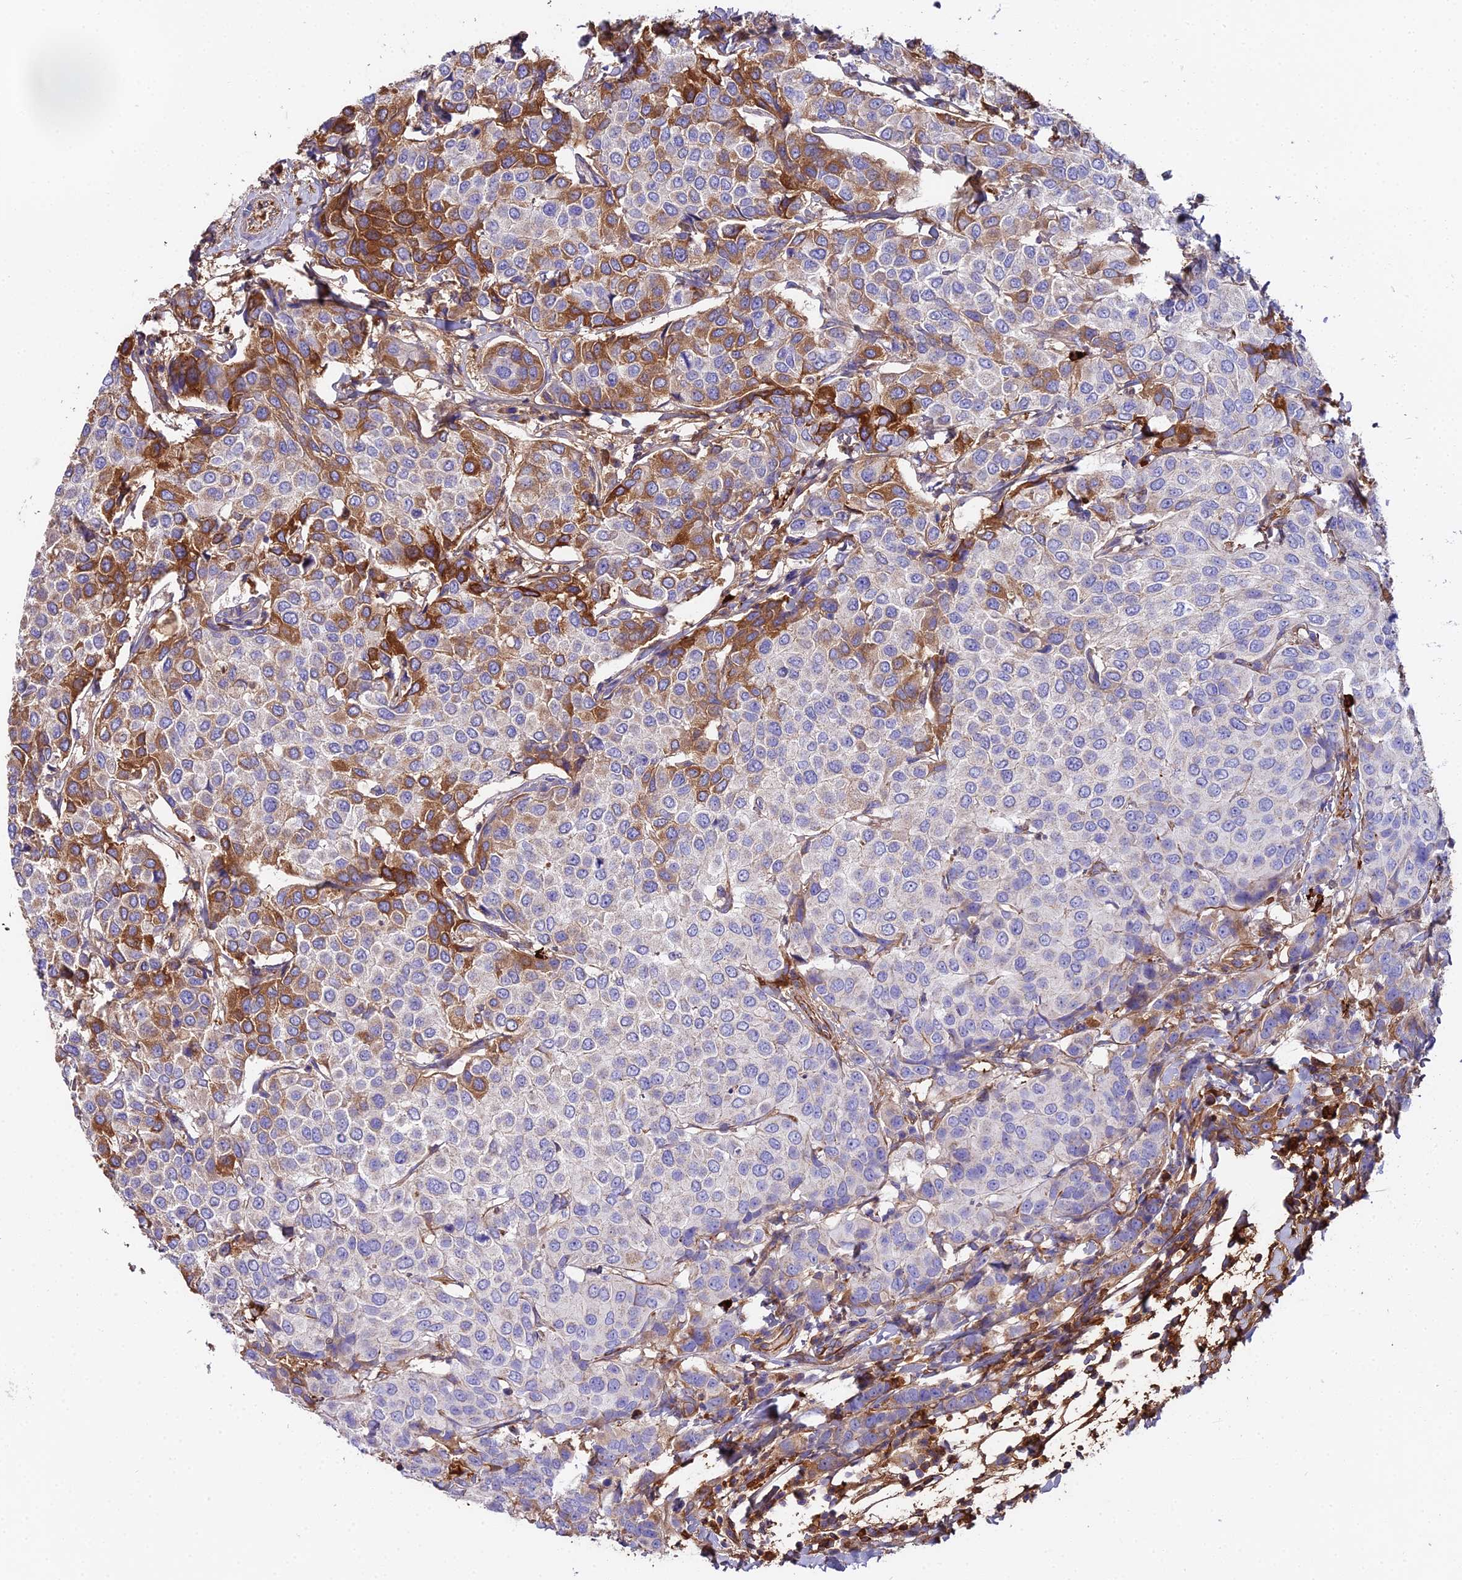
{"staining": {"intensity": "strong", "quantity": "25%-75%", "location": "cytoplasmic/membranous"}, "tissue": "breast cancer", "cell_type": "Tumor cells", "image_type": "cancer", "snomed": [{"axis": "morphology", "description": "Duct carcinoma"}, {"axis": "topography", "description": "Breast"}], "caption": "Tumor cells reveal high levels of strong cytoplasmic/membranous expression in approximately 25%-75% of cells in breast cancer. Immunohistochemistry stains the protein in brown and the nuclei are stained blue.", "gene": "BEX4", "patient": {"sex": "female", "age": 55}}